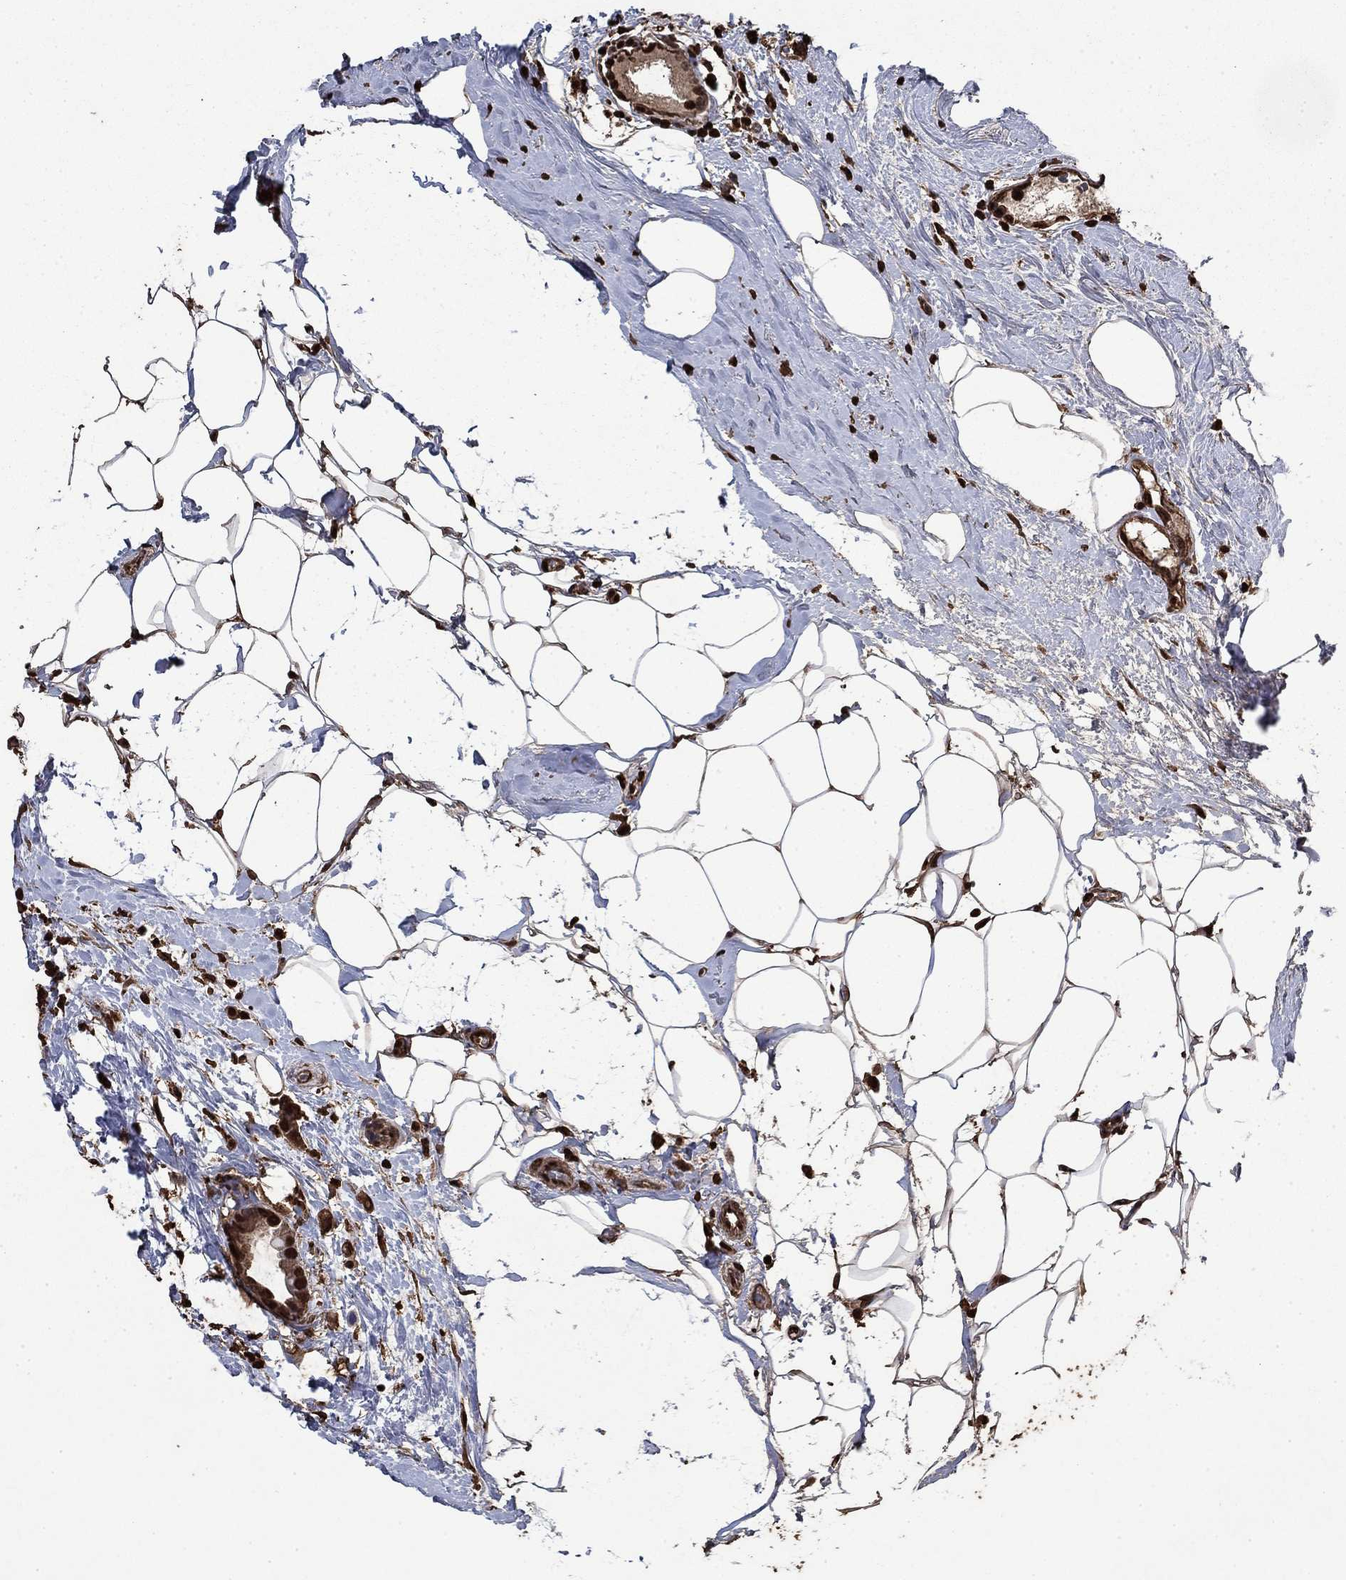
{"staining": {"intensity": "strong", "quantity": "25%-75%", "location": "cytoplasmic/membranous,nuclear"}, "tissue": "breast cancer", "cell_type": "Tumor cells", "image_type": "cancer", "snomed": [{"axis": "morphology", "description": "Duct carcinoma"}, {"axis": "topography", "description": "Breast"}], "caption": "Breast cancer (intraductal carcinoma) stained with a protein marker displays strong staining in tumor cells.", "gene": "GAPDH", "patient": {"sex": "female", "age": 45}}